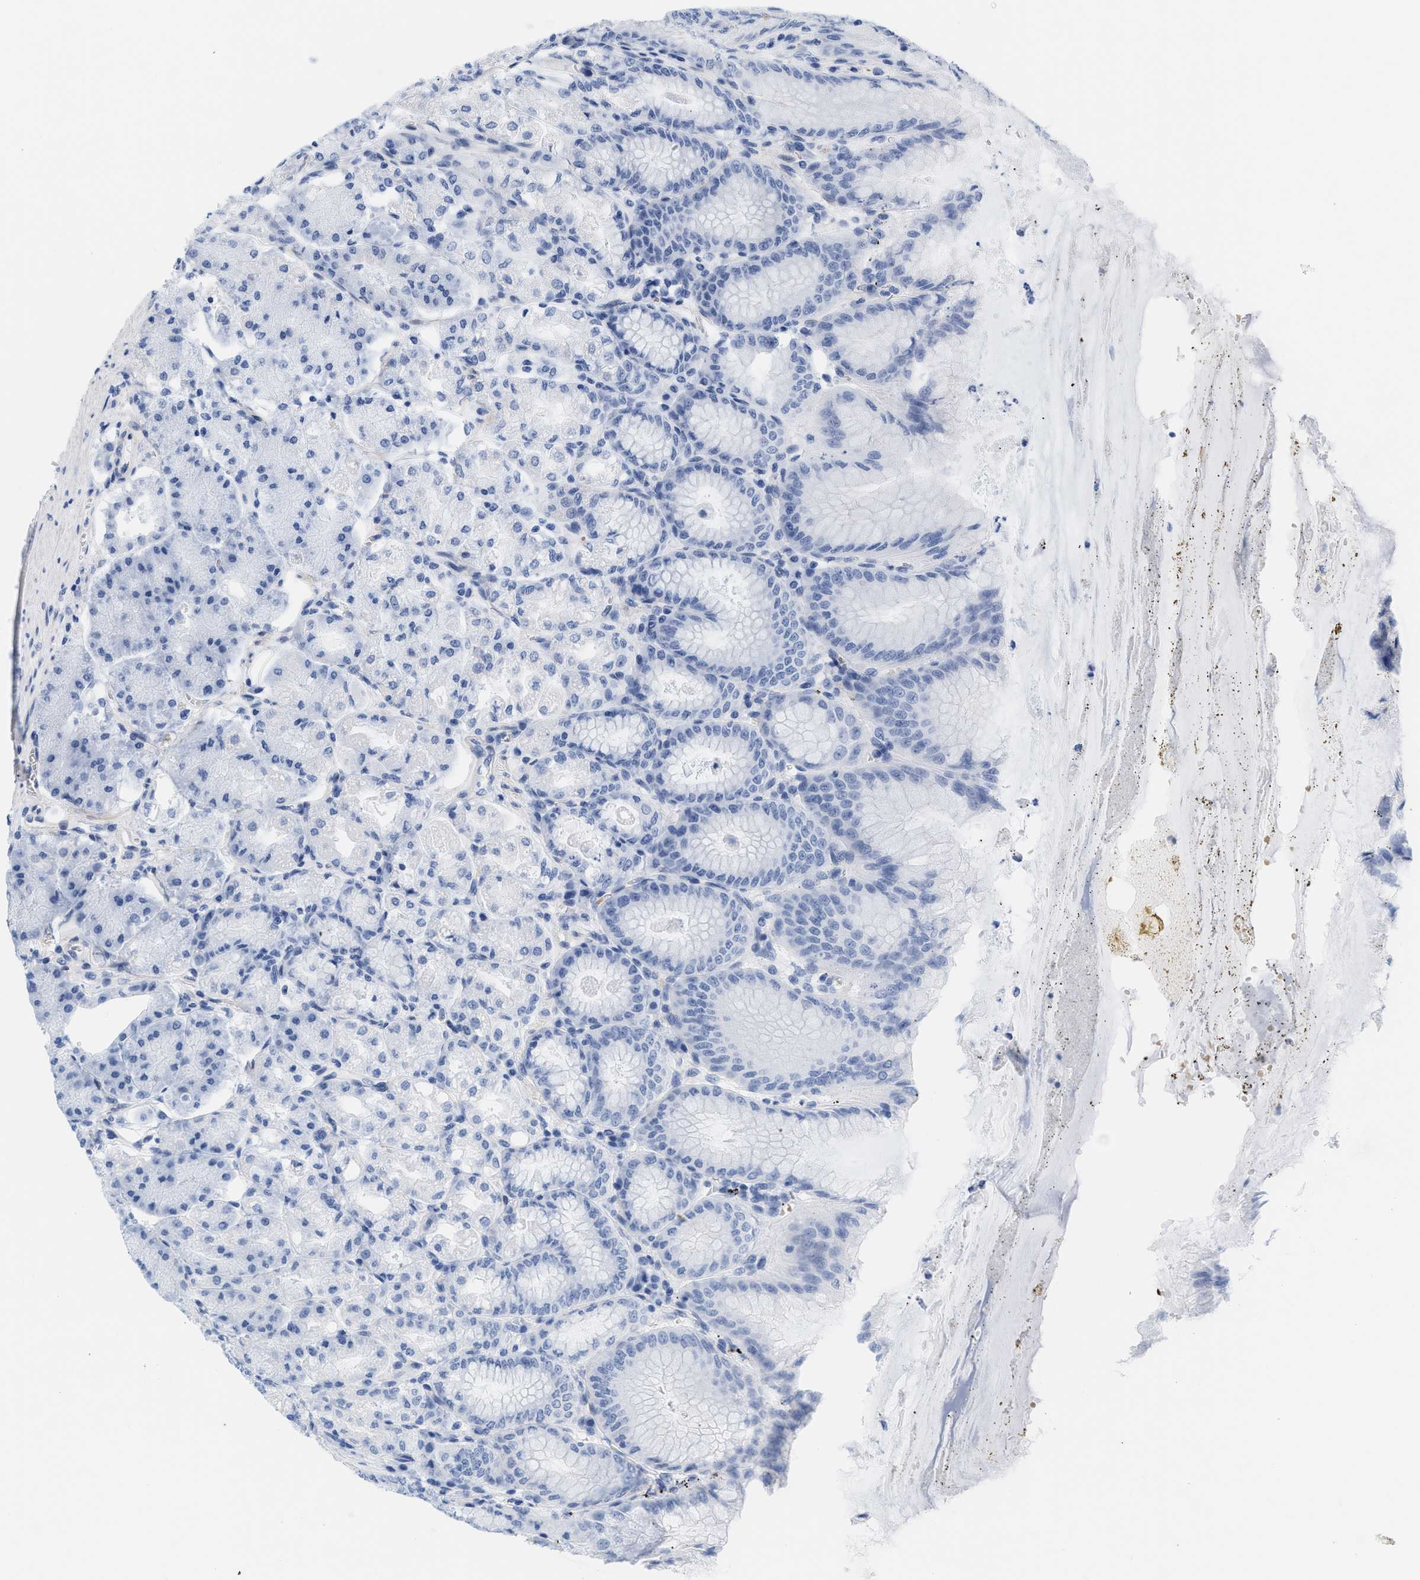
{"staining": {"intensity": "negative", "quantity": "none", "location": "none"}, "tissue": "stomach", "cell_type": "Glandular cells", "image_type": "normal", "snomed": [{"axis": "morphology", "description": "Normal tissue, NOS"}, {"axis": "topography", "description": "Stomach, lower"}], "caption": "Glandular cells show no significant protein staining in normal stomach. (Brightfield microscopy of DAB (3,3'-diaminobenzidine) immunohistochemistry at high magnification).", "gene": "GPRASP2", "patient": {"sex": "male", "age": 71}}